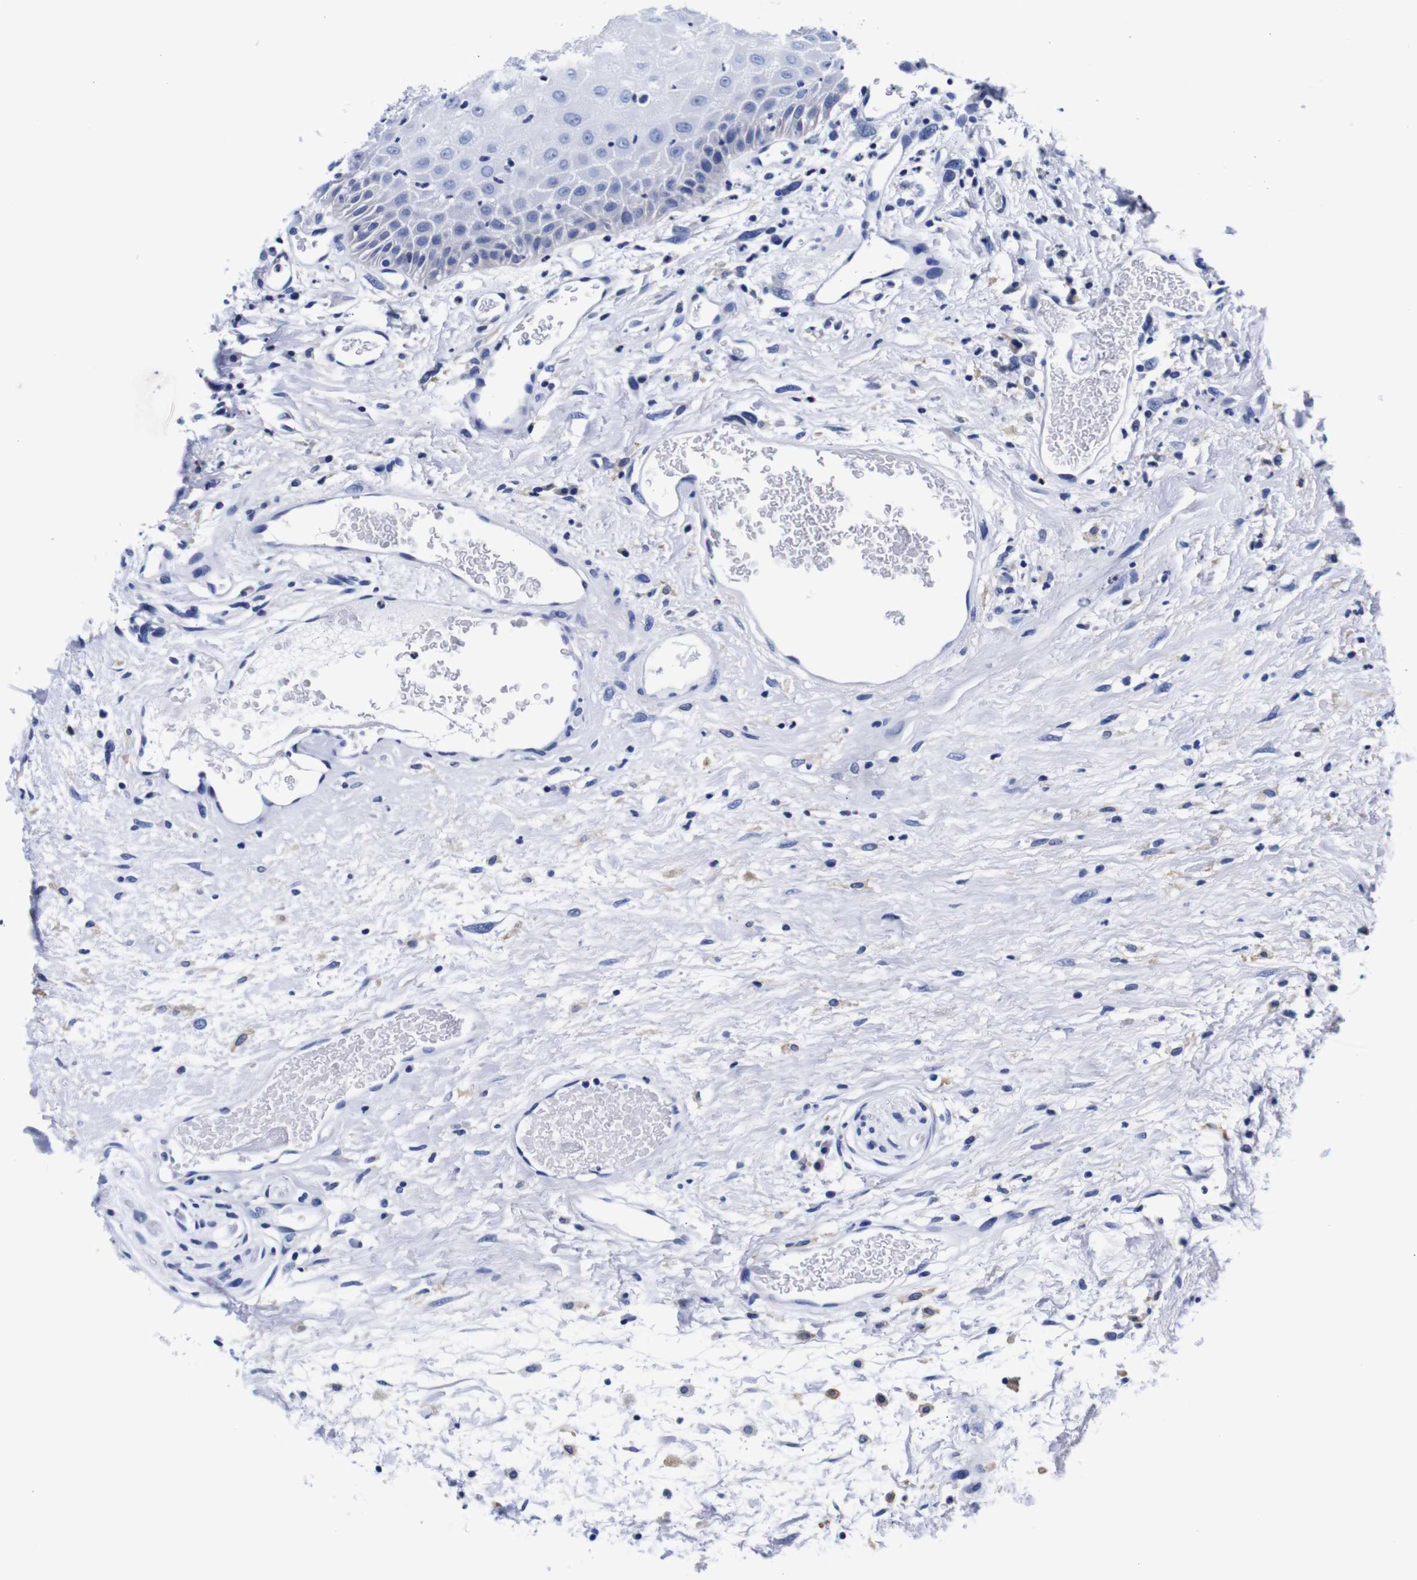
{"staining": {"intensity": "weak", "quantity": "<25%", "location": "cytoplasmic/membranous"}, "tissue": "head and neck cancer", "cell_type": "Tumor cells", "image_type": "cancer", "snomed": [{"axis": "morphology", "description": "Normal tissue, NOS"}, {"axis": "morphology", "description": "Squamous cell carcinoma, NOS"}, {"axis": "topography", "description": "Cartilage tissue"}, {"axis": "topography", "description": "Head-Neck"}], "caption": "Immunohistochemistry photomicrograph of squamous cell carcinoma (head and neck) stained for a protein (brown), which demonstrates no positivity in tumor cells. Brightfield microscopy of IHC stained with DAB (brown) and hematoxylin (blue), captured at high magnification.", "gene": "CLEC4G", "patient": {"sex": "male", "age": 62}}